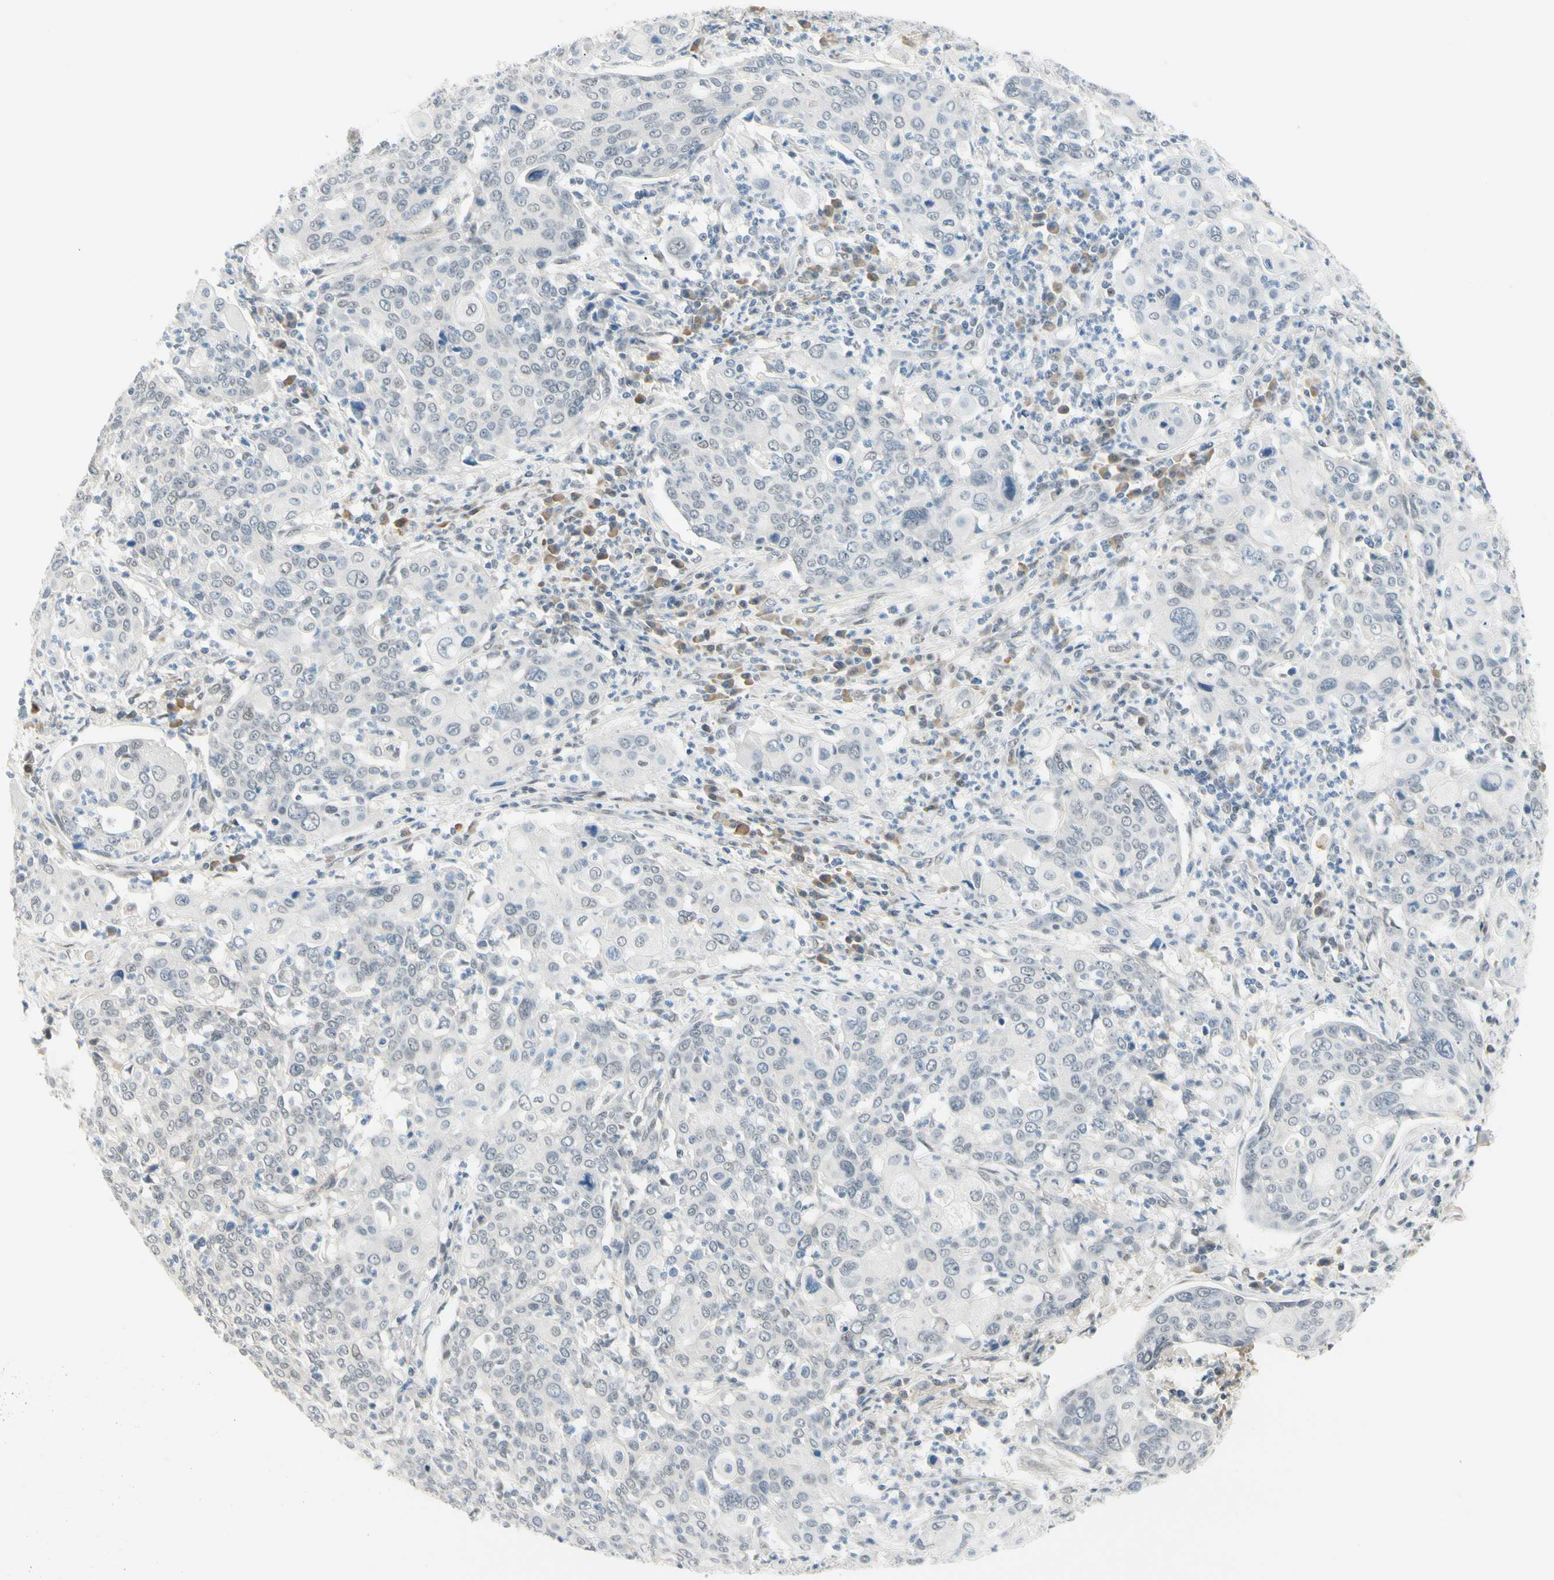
{"staining": {"intensity": "negative", "quantity": "none", "location": "none"}, "tissue": "cervical cancer", "cell_type": "Tumor cells", "image_type": "cancer", "snomed": [{"axis": "morphology", "description": "Squamous cell carcinoma, NOS"}, {"axis": "topography", "description": "Cervix"}], "caption": "Tumor cells show no significant protein expression in cervical cancer.", "gene": "ASPN", "patient": {"sex": "female", "age": 40}}